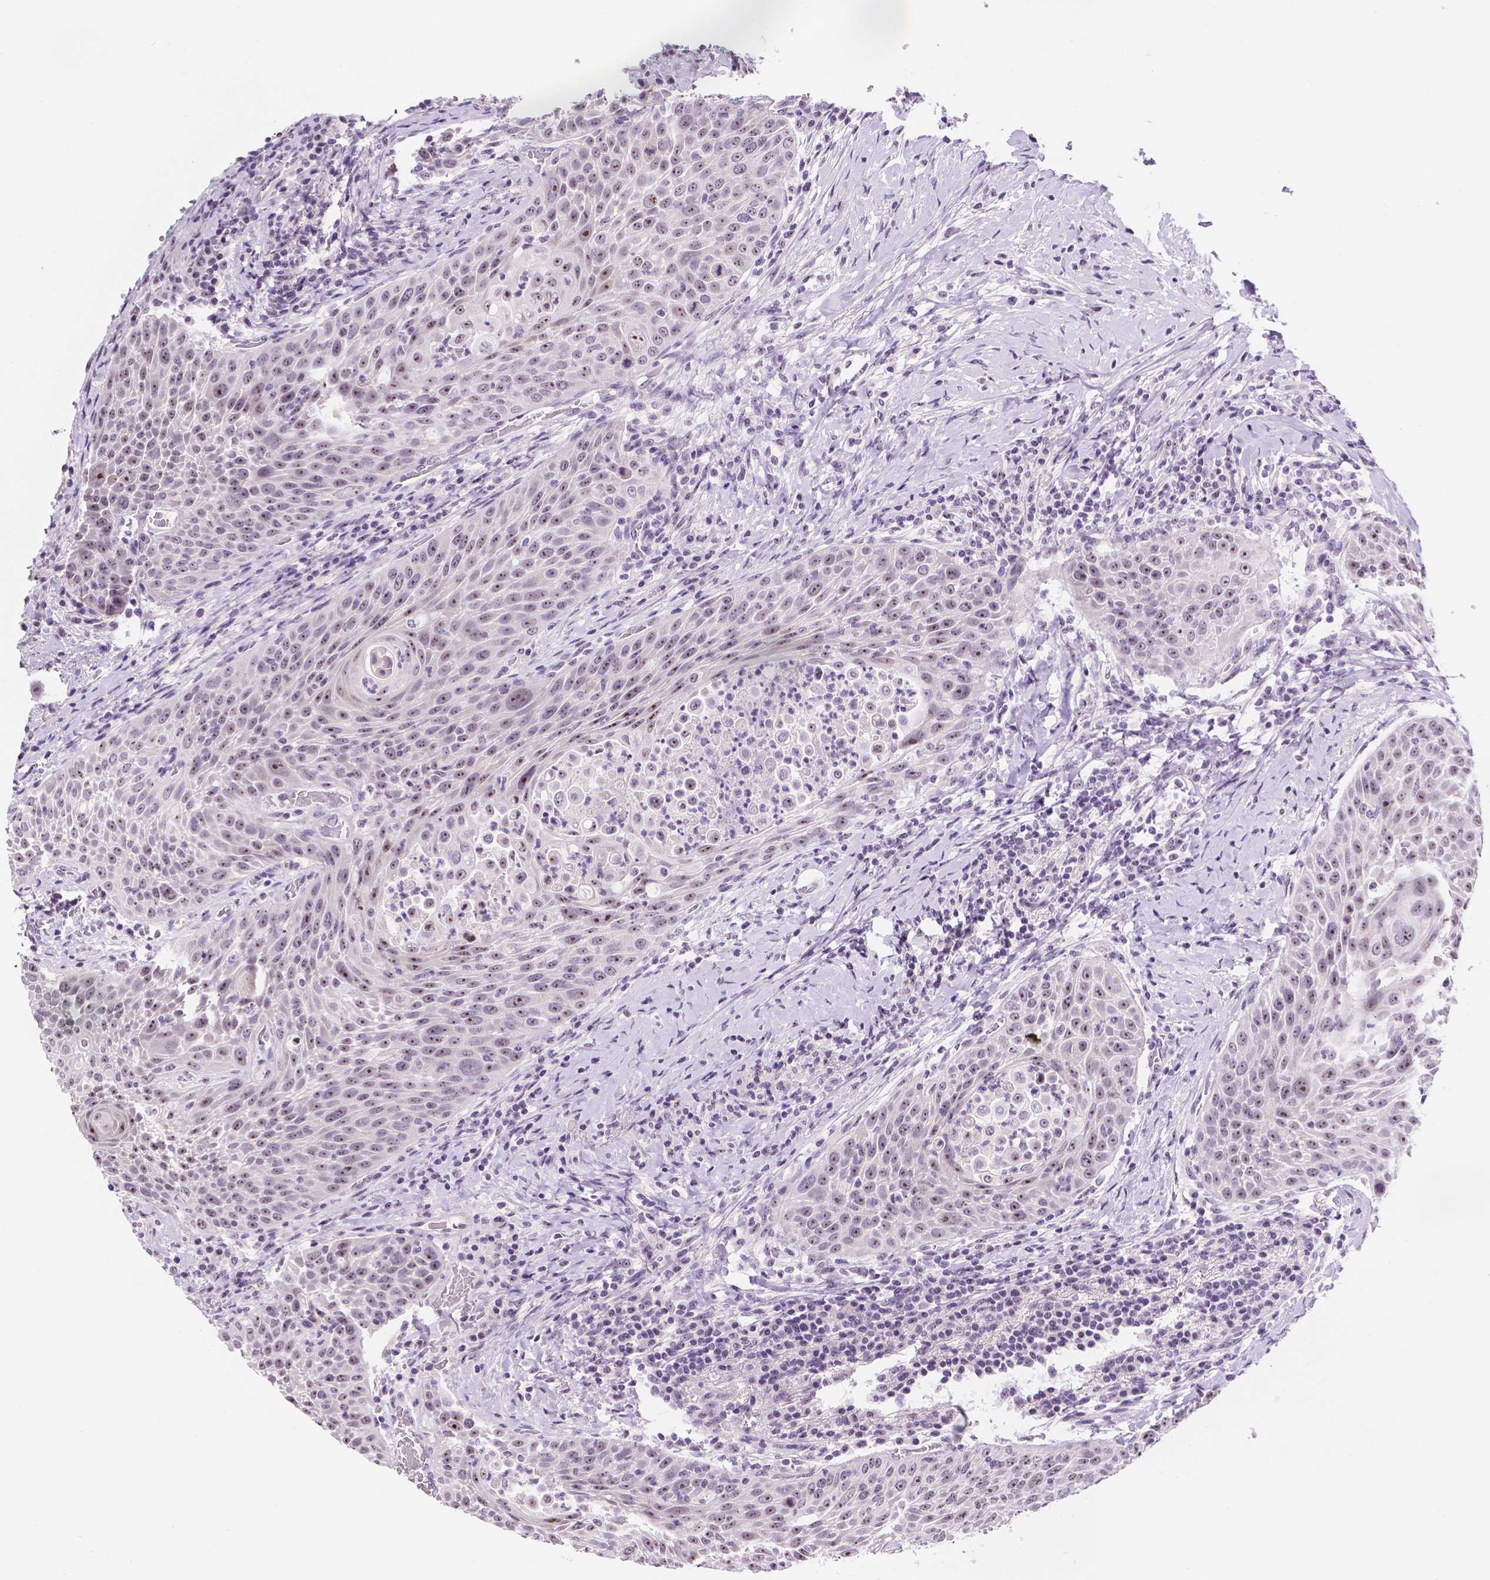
{"staining": {"intensity": "moderate", "quantity": ">75%", "location": "nuclear"}, "tissue": "head and neck cancer", "cell_type": "Tumor cells", "image_type": "cancer", "snomed": [{"axis": "morphology", "description": "Squamous cell carcinoma, NOS"}, {"axis": "topography", "description": "Head-Neck"}], "caption": "Immunohistochemical staining of head and neck squamous cell carcinoma shows medium levels of moderate nuclear positivity in about >75% of tumor cells.", "gene": "NHP2", "patient": {"sex": "male", "age": 69}}